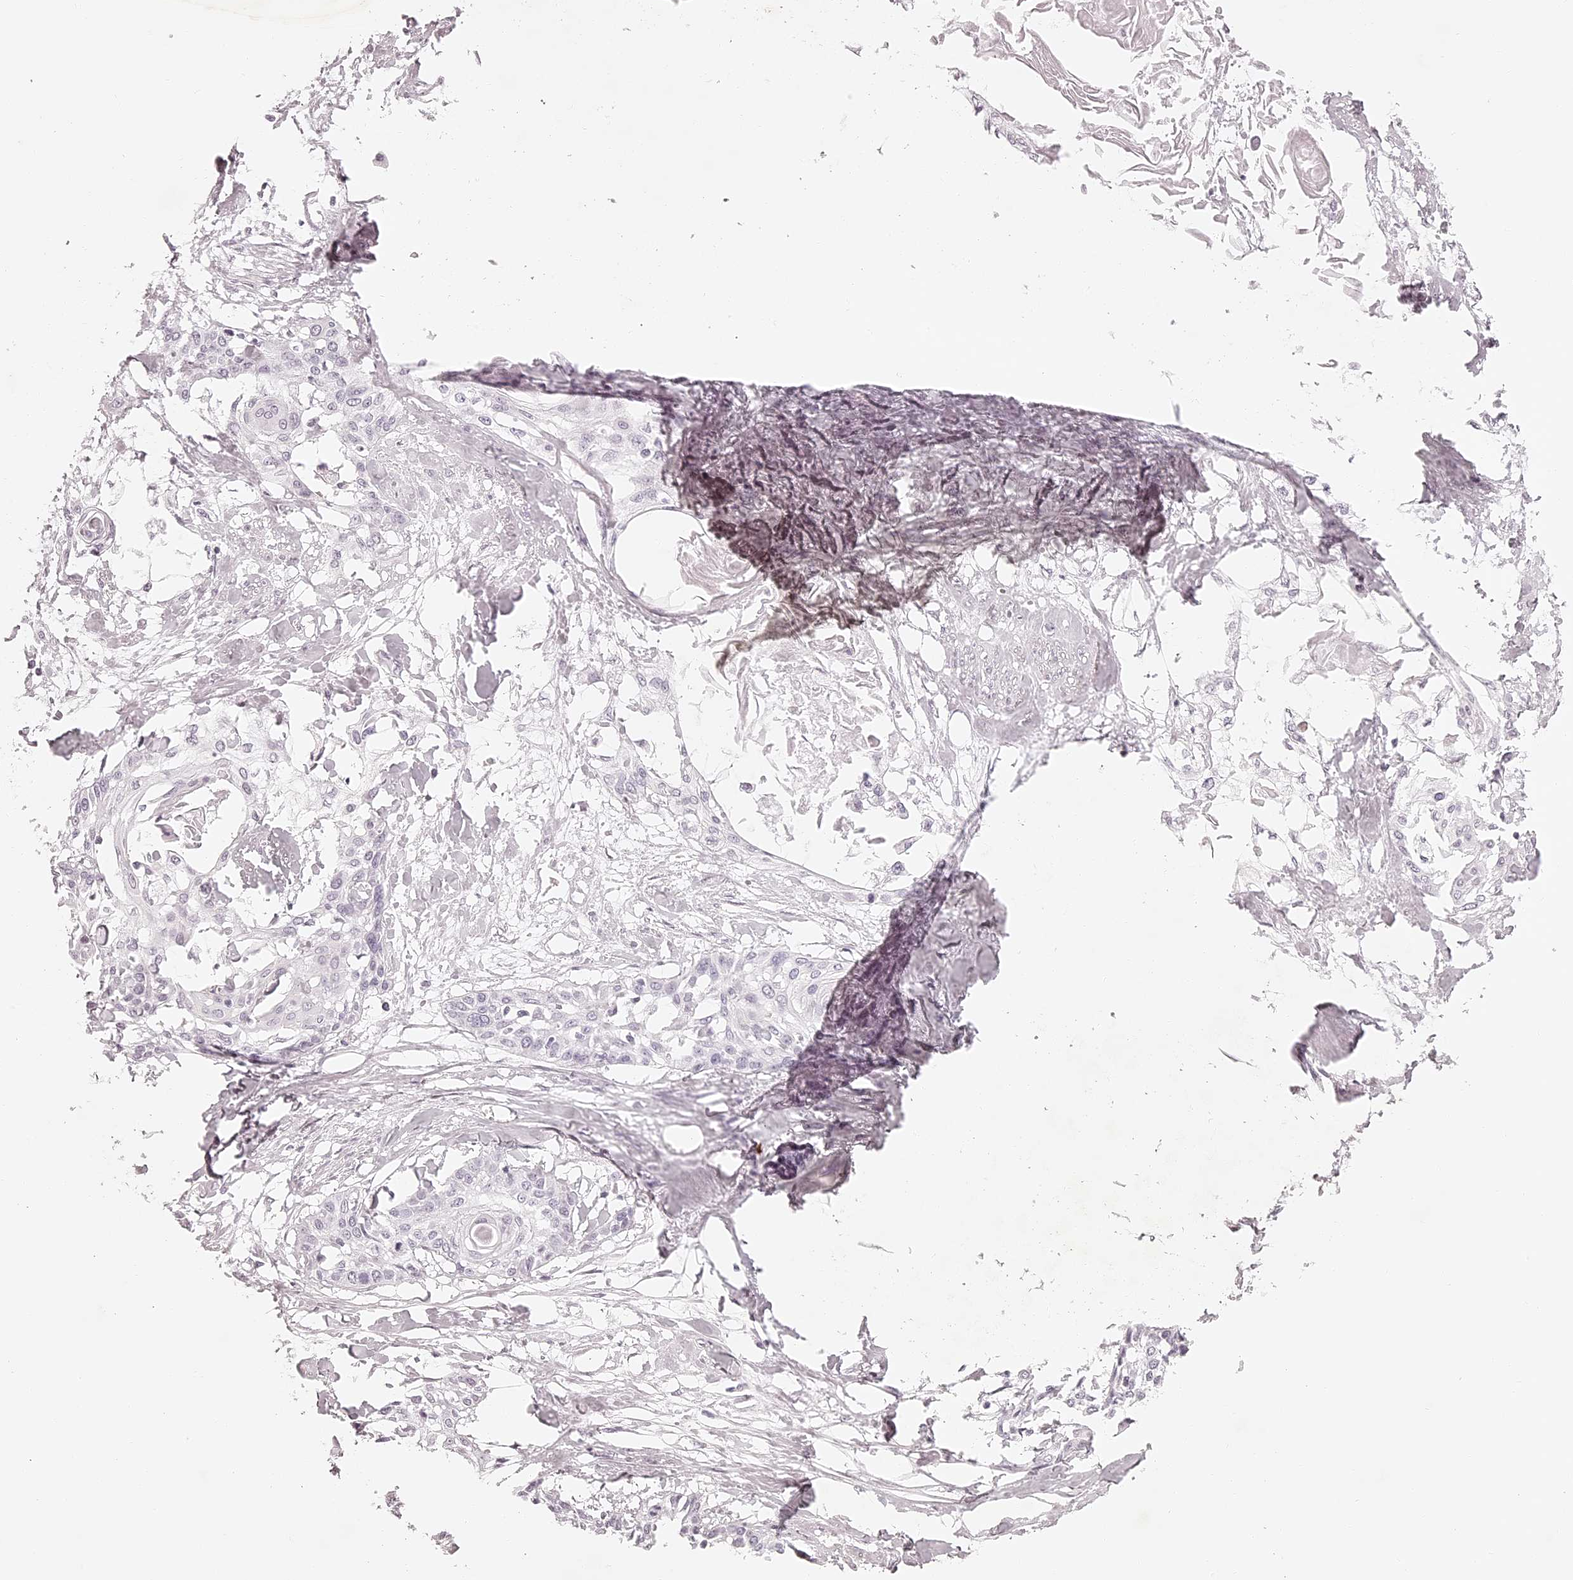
{"staining": {"intensity": "negative", "quantity": "none", "location": "none"}, "tissue": "cervical cancer", "cell_type": "Tumor cells", "image_type": "cancer", "snomed": [{"axis": "morphology", "description": "Squamous cell carcinoma, NOS"}, {"axis": "topography", "description": "Cervix"}], "caption": "Protein analysis of cervical squamous cell carcinoma exhibits no significant expression in tumor cells. (DAB (3,3'-diaminobenzidine) immunohistochemistry visualized using brightfield microscopy, high magnification).", "gene": "ELAPOR1", "patient": {"sex": "female", "age": 57}}